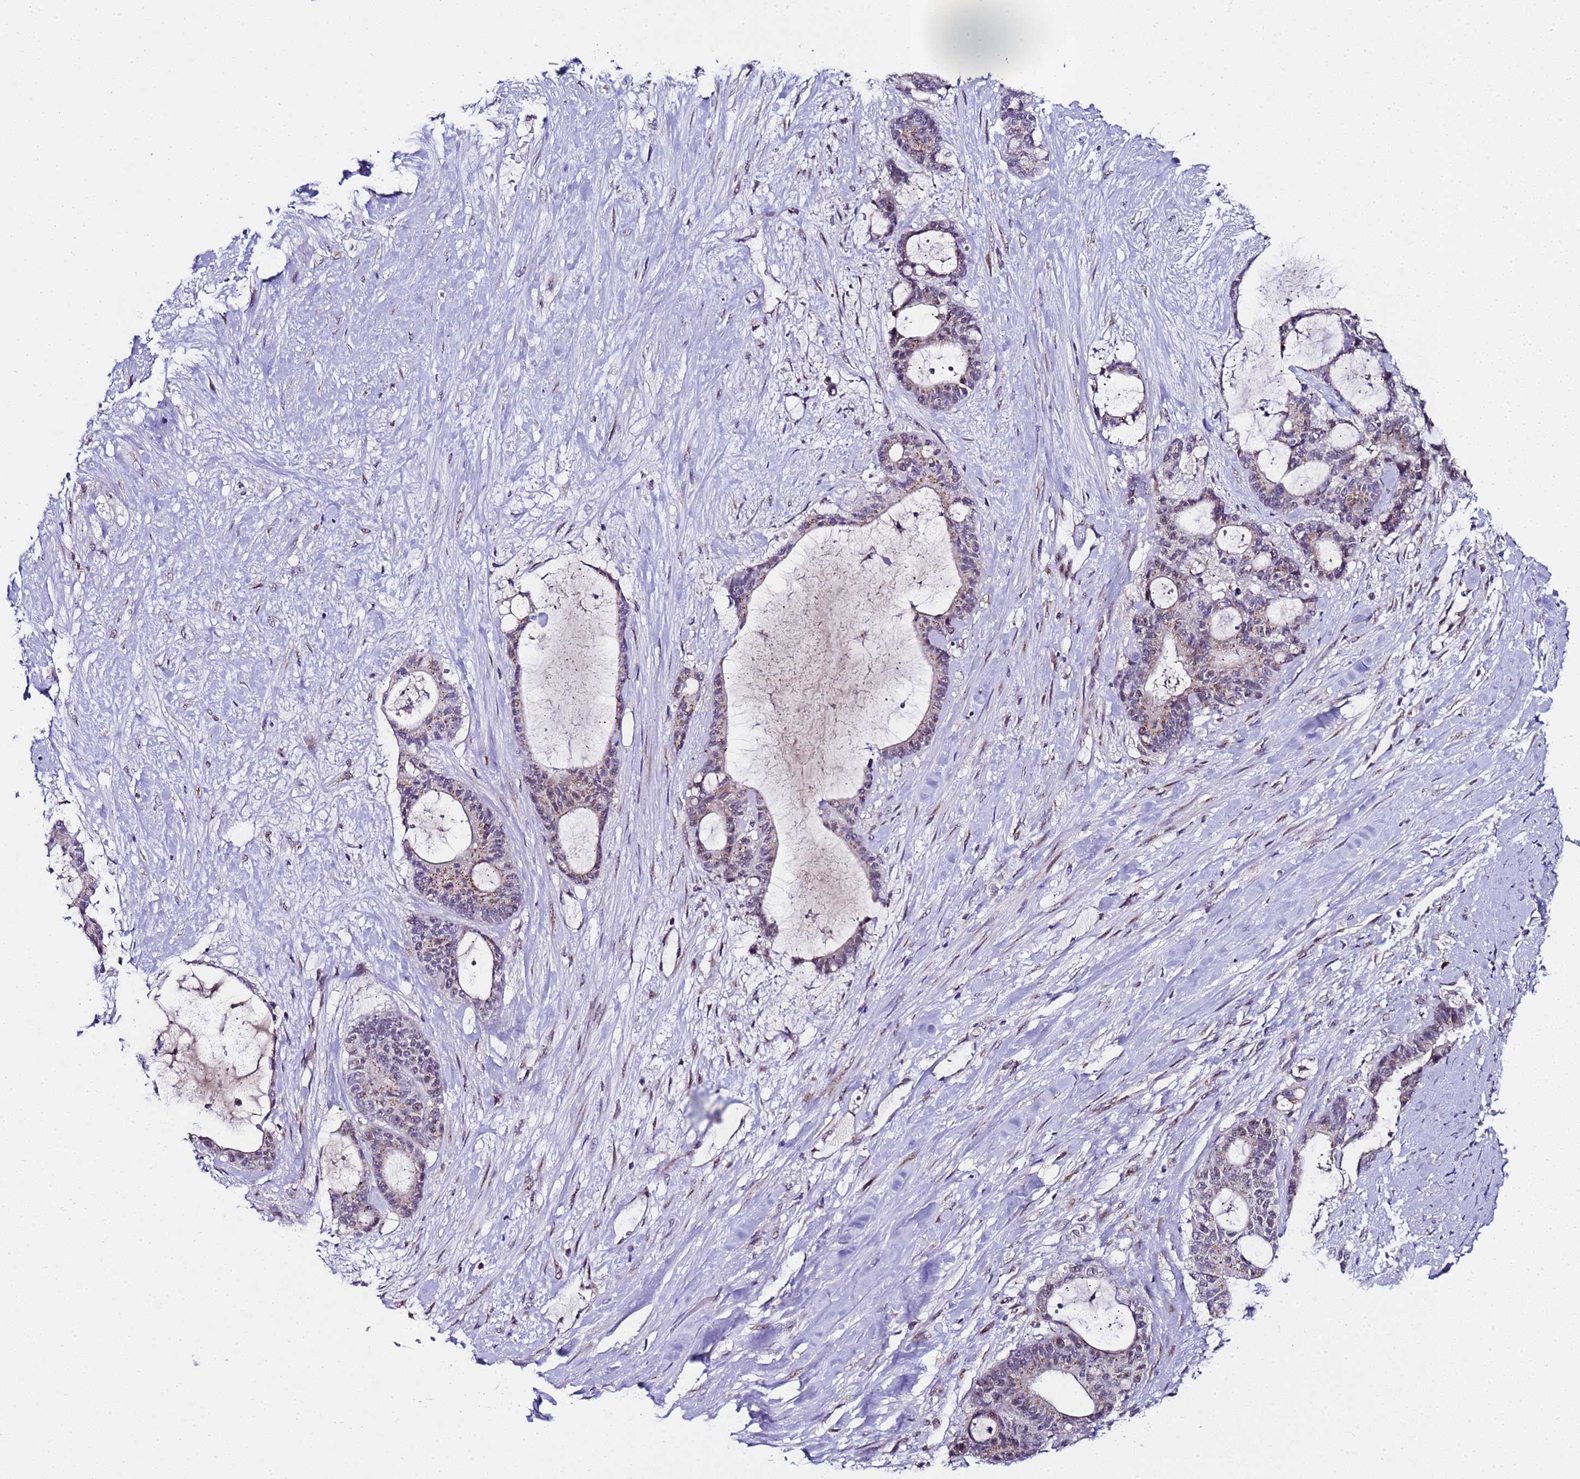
{"staining": {"intensity": "moderate", "quantity": "25%-75%", "location": "cytoplasmic/membranous"}, "tissue": "liver cancer", "cell_type": "Tumor cells", "image_type": "cancer", "snomed": [{"axis": "morphology", "description": "Normal tissue, NOS"}, {"axis": "morphology", "description": "Cholangiocarcinoma"}, {"axis": "topography", "description": "Liver"}, {"axis": "topography", "description": "Peripheral nerve tissue"}], "caption": "Liver cancer (cholangiocarcinoma) stained with a brown dye shows moderate cytoplasmic/membranous positive expression in approximately 25%-75% of tumor cells.", "gene": "C19orf47", "patient": {"sex": "female", "age": 73}}